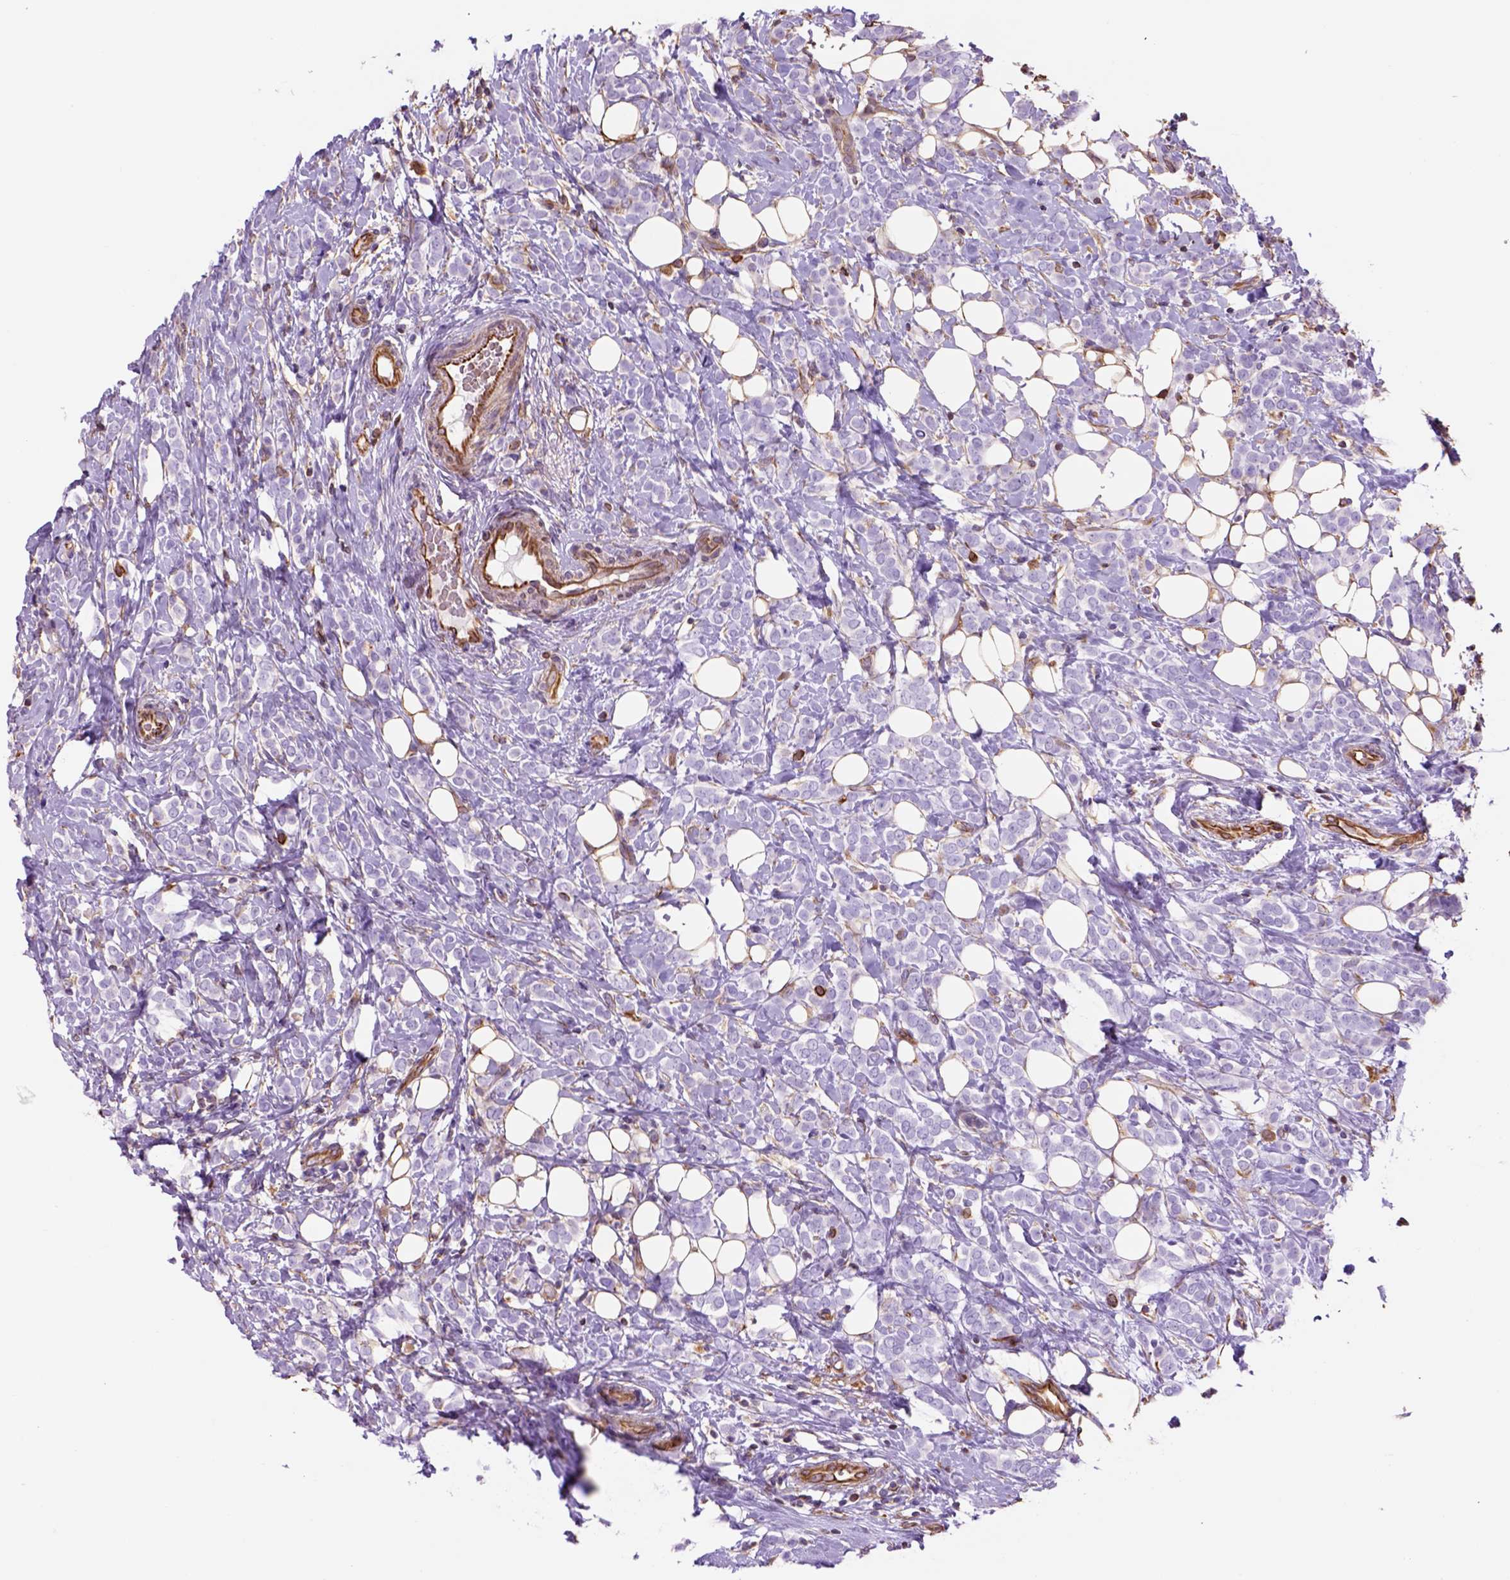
{"staining": {"intensity": "negative", "quantity": "none", "location": "none"}, "tissue": "breast cancer", "cell_type": "Tumor cells", "image_type": "cancer", "snomed": [{"axis": "morphology", "description": "Lobular carcinoma"}, {"axis": "topography", "description": "Breast"}], "caption": "This is an immunohistochemistry (IHC) photomicrograph of breast lobular carcinoma. There is no positivity in tumor cells.", "gene": "ZZZ3", "patient": {"sex": "female", "age": 49}}